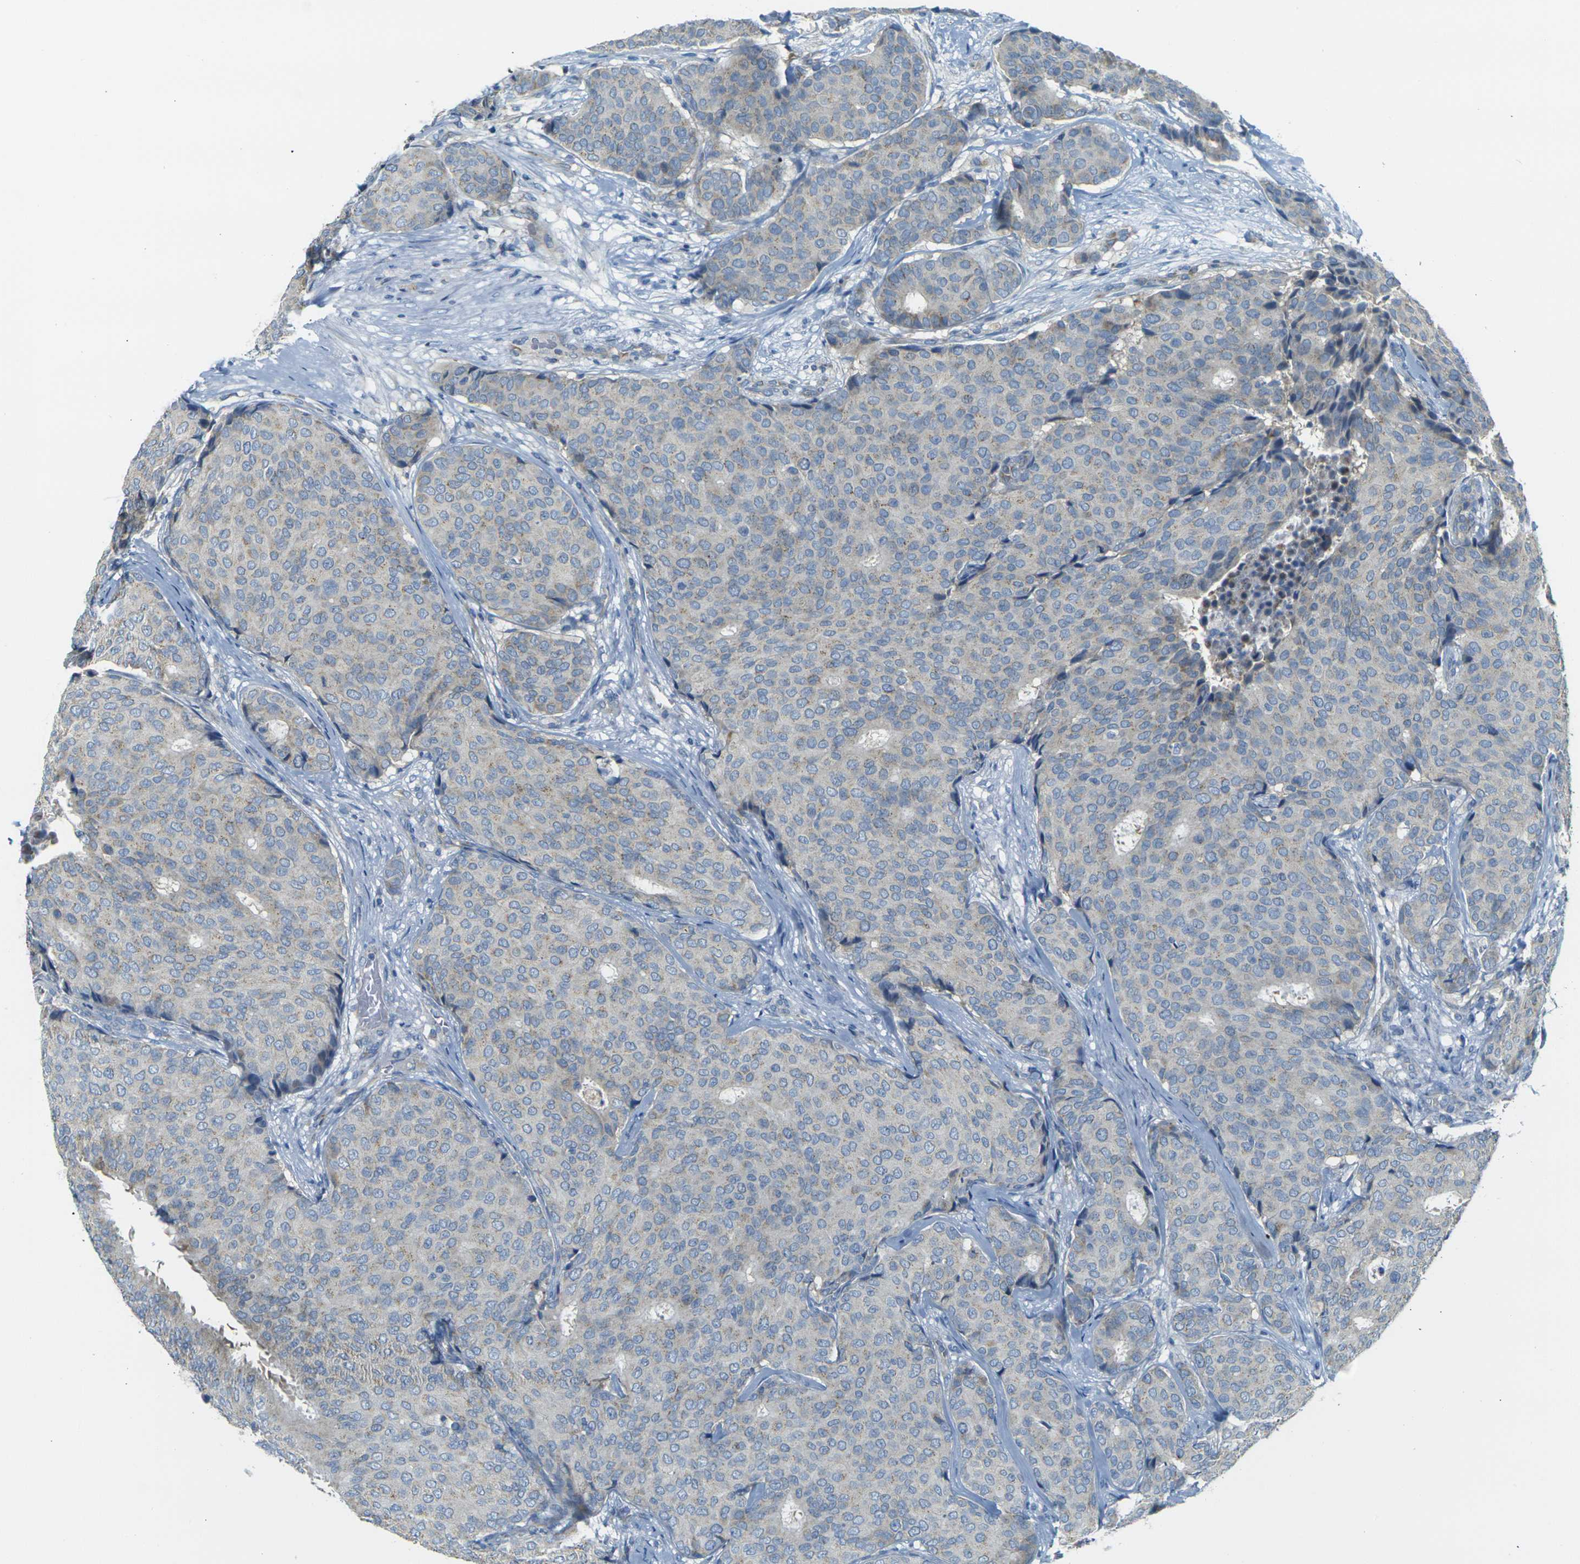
{"staining": {"intensity": "negative", "quantity": "none", "location": "none"}, "tissue": "breast cancer", "cell_type": "Tumor cells", "image_type": "cancer", "snomed": [{"axis": "morphology", "description": "Duct carcinoma"}, {"axis": "topography", "description": "Breast"}], "caption": "IHC of human breast cancer displays no staining in tumor cells. Nuclei are stained in blue.", "gene": "PARD6B", "patient": {"sex": "female", "age": 75}}